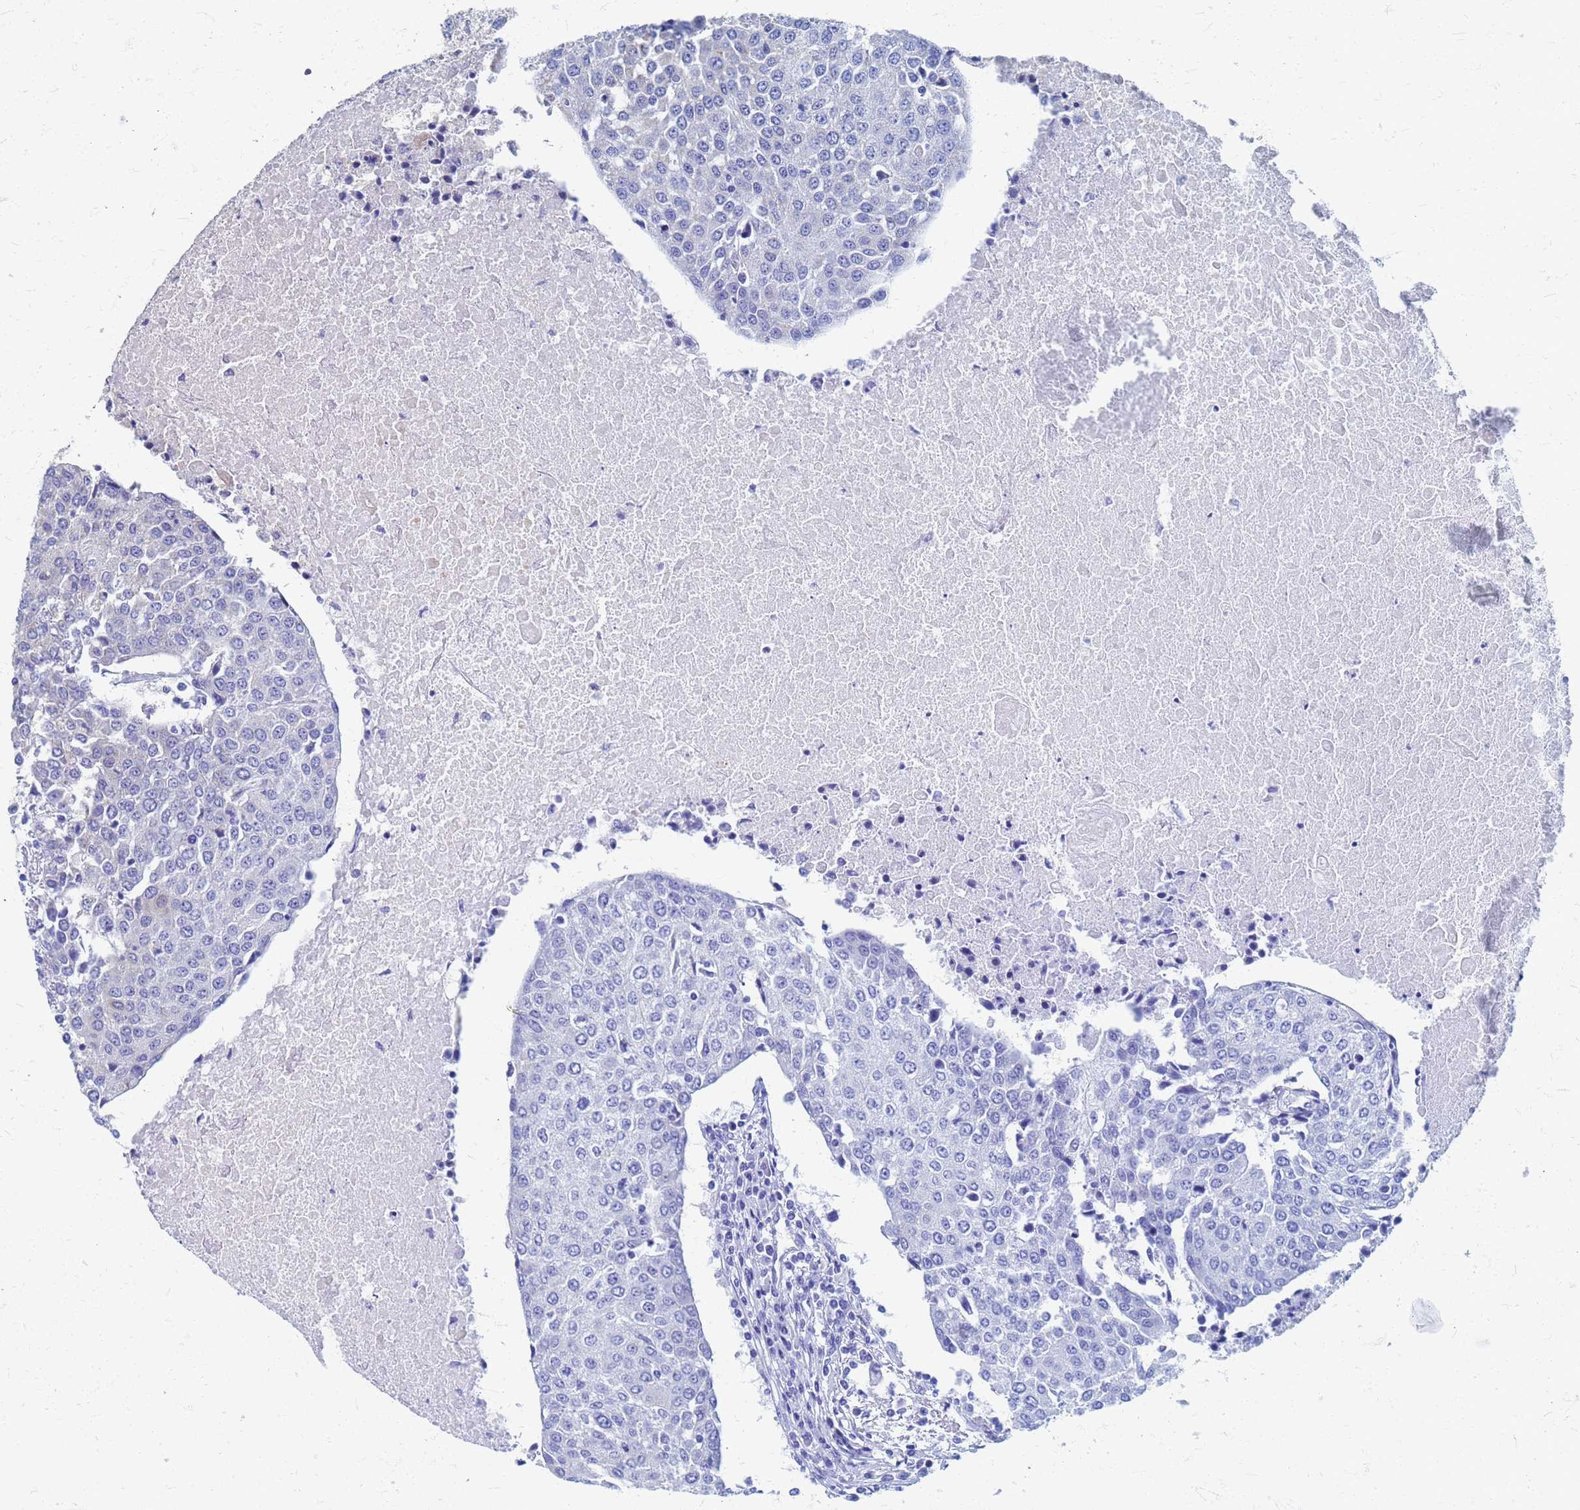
{"staining": {"intensity": "negative", "quantity": "none", "location": "none"}, "tissue": "urothelial cancer", "cell_type": "Tumor cells", "image_type": "cancer", "snomed": [{"axis": "morphology", "description": "Urothelial carcinoma, High grade"}, {"axis": "topography", "description": "Urinary bladder"}], "caption": "Urothelial cancer was stained to show a protein in brown. There is no significant expression in tumor cells. Nuclei are stained in blue.", "gene": "ATPAF1", "patient": {"sex": "female", "age": 85}}